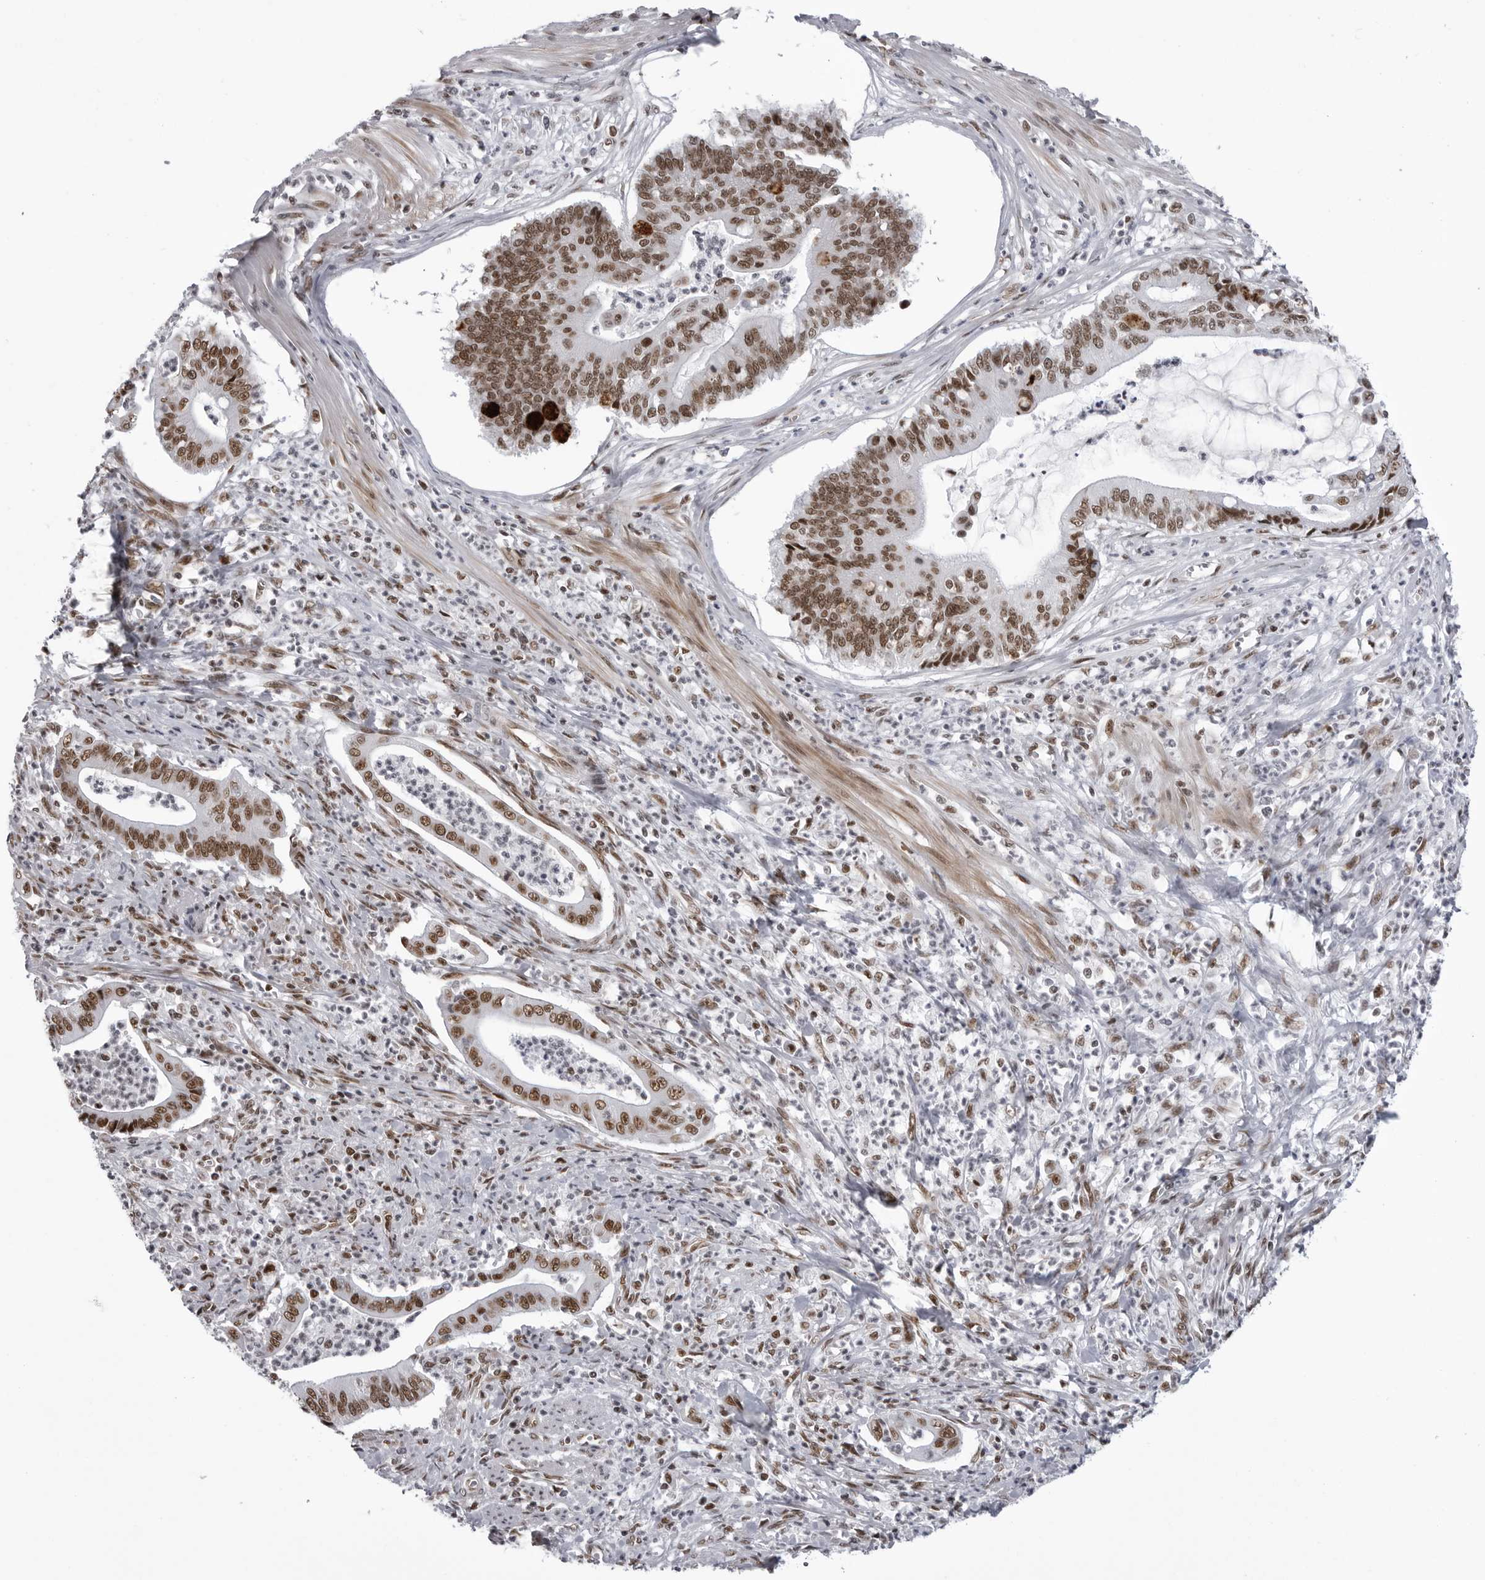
{"staining": {"intensity": "moderate", "quantity": ">75%", "location": "nuclear"}, "tissue": "pancreatic cancer", "cell_type": "Tumor cells", "image_type": "cancer", "snomed": [{"axis": "morphology", "description": "Adenocarcinoma, NOS"}, {"axis": "topography", "description": "Pancreas"}], "caption": "Brown immunohistochemical staining in pancreatic cancer (adenocarcinoma) reveals moderate nuclear expression in about >75% of tumor cells.", "gene": "RNF26", "patient": {"sex": "male", "age": 69}}